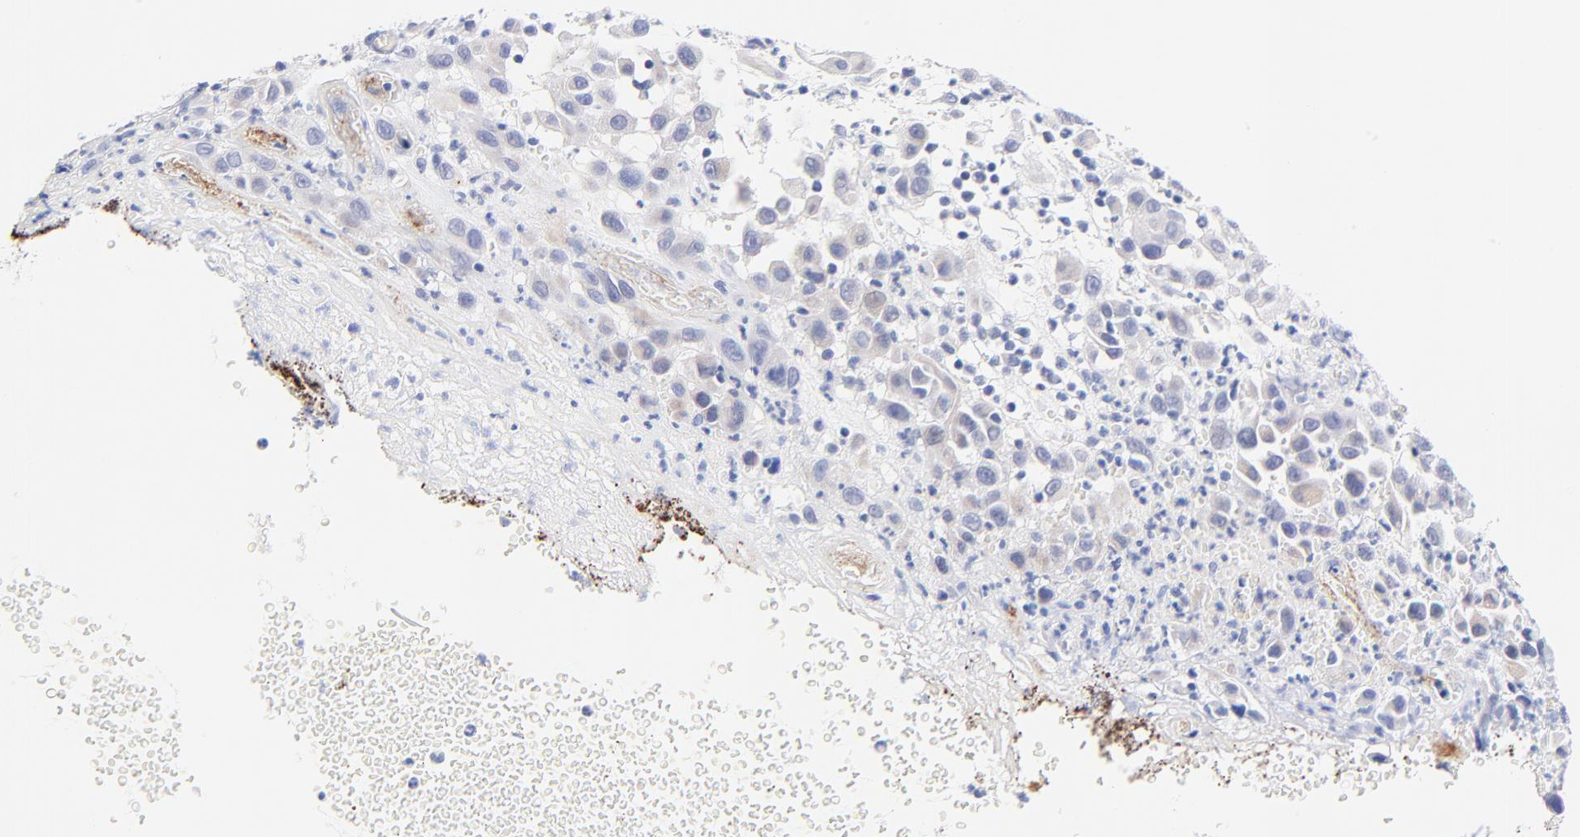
{"staining": {"intensity": "negative", "quantity": "none", "location": "none"}, "tissue": "melanoma", "cell_type": "Tumor cells", "image_type": "cancer", "snomed": [{"axis": "morphology", "description": "Malignant melanoma, NOS"}, {"axis": "topography", "description": "Skin"}], "caption": "There is no significant staining in tumor cells of melanoma.", "gene": "FAM117B", "patient": {"sex": "female", "age": 21}}